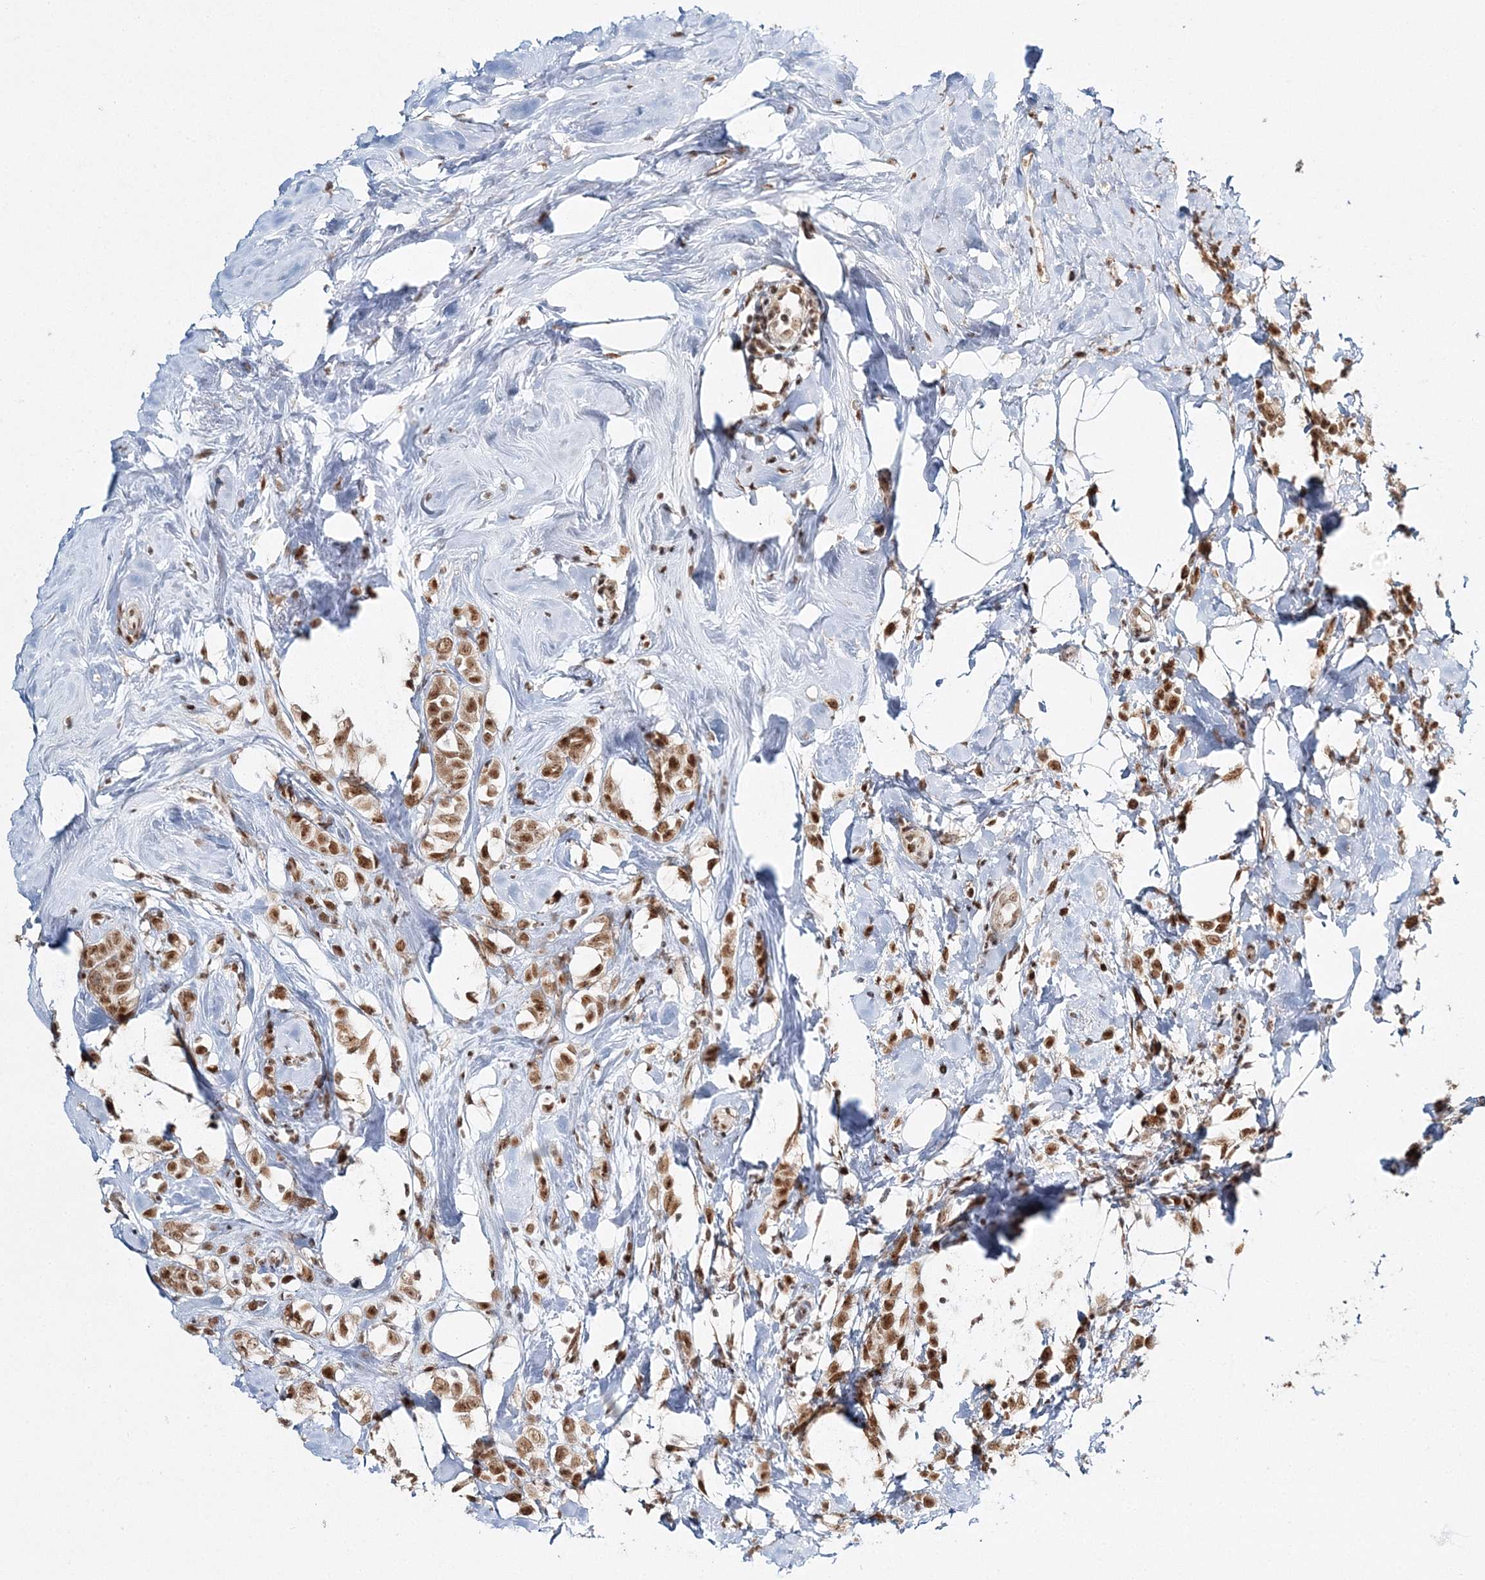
{"staining": {"intensity": "moderate", "quantity": ">75%", "location": "nuclear"}, "tissue": "breast cancer", "cell_type": "Tumor cells", "image_type": "cancer", "snomed": [{"axis": "morphology", "description": "Lobular carcinoma"}, {"axis": "topography", "description": "Breast"}], "caption": "A high-resolution histopathology image shows IHC staining of breast cancer, which shows moderate nuclear positivity in approximately >75% of tumor cells.", "gene": "QRICH1", "patient": {"sex": "female", "age": 47}}